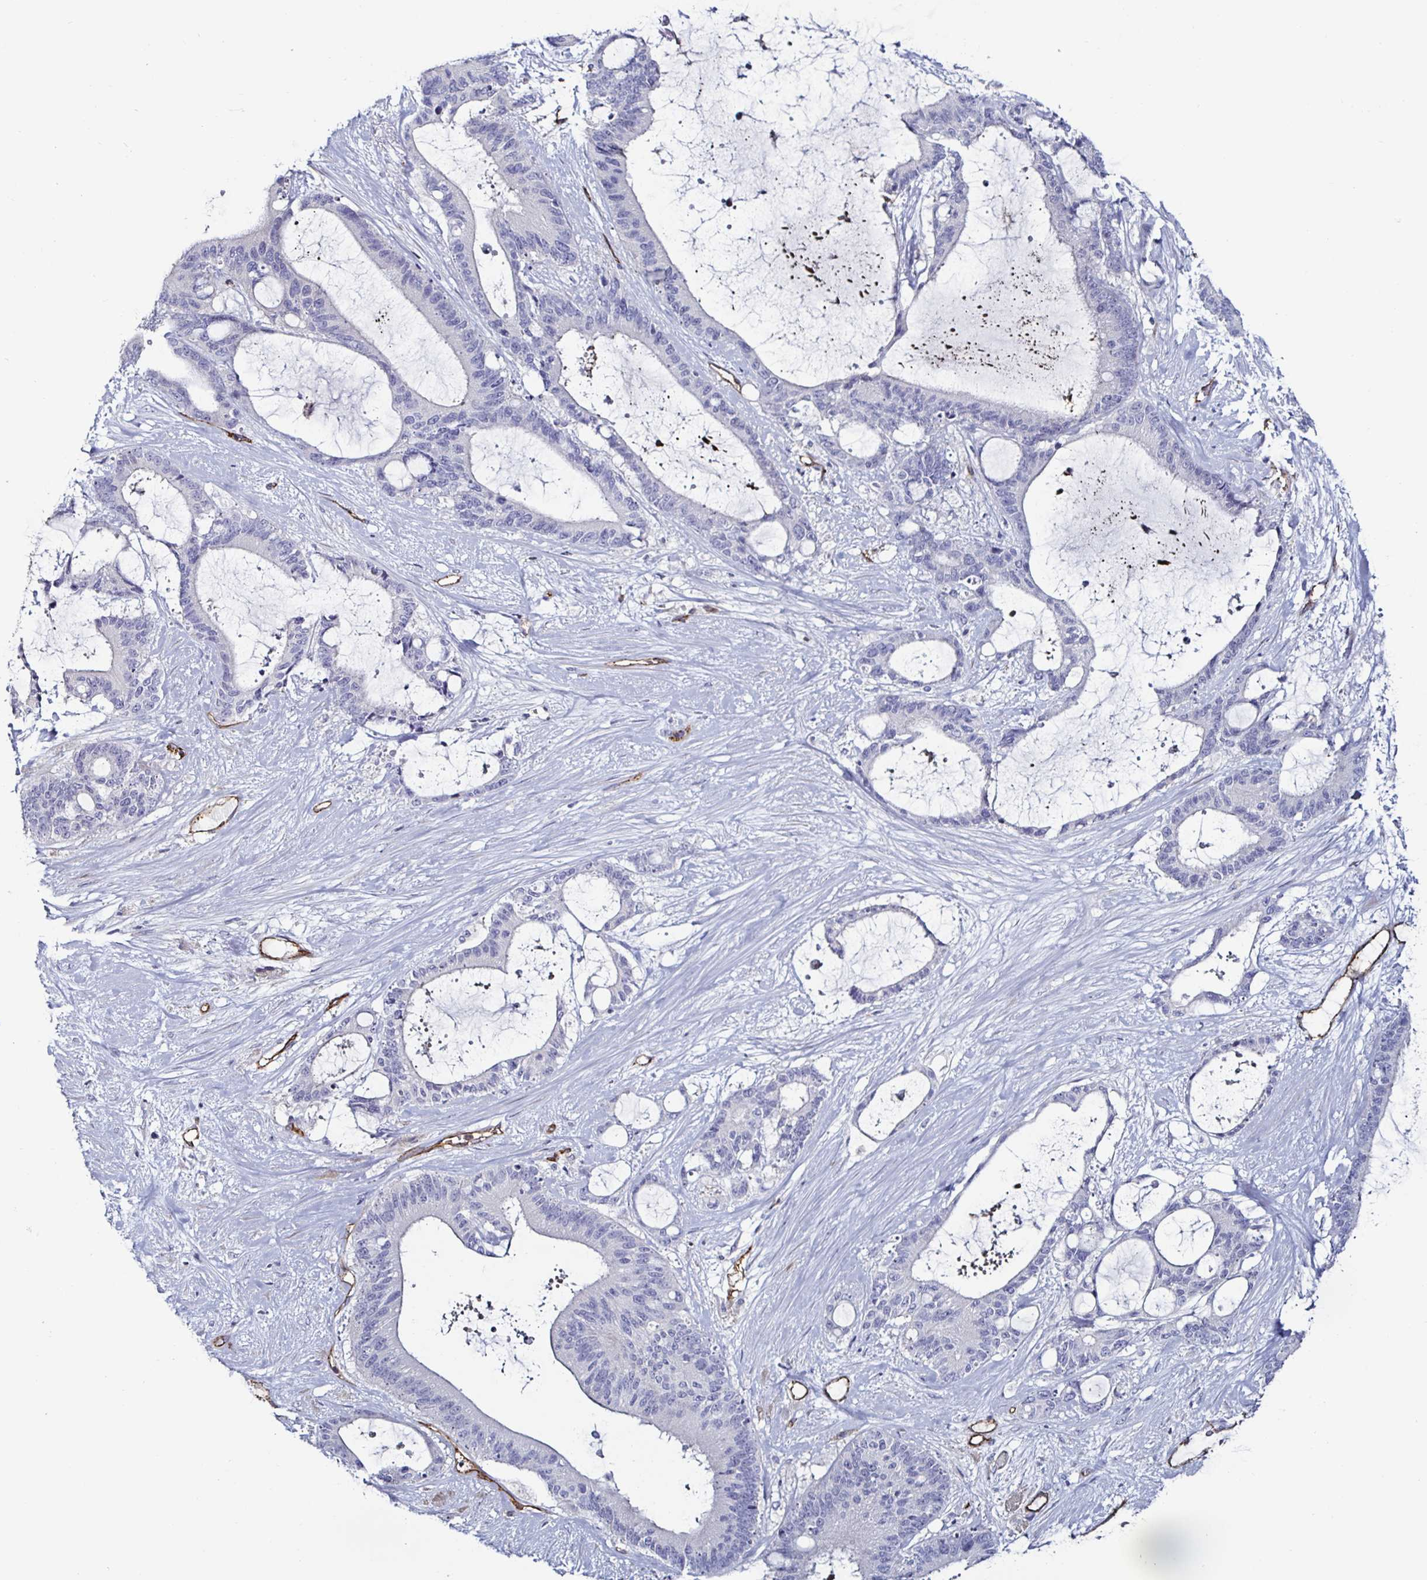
{"staining": {"intensity": "negative", "quantity": "none", "location": "none"}, "tissue": "liver cancer", "cell_type": "Tumor cells", "image_type": "cancer", "snomed": [{"axis": "morphology", "description": "Normal tissue, NOS"}, {"axis": "morphology", "description": "Cholangiocarcinoma"}, {"axis": "topography", "description": "Liver"}, {"axis": "topography", "description": "Peripheral nerve tissue"}], "caption": "Immunohistochemistry (IHC) of liver cancer (cholangiocarcinoma) reveals no staining in tumor cells.", "gene": "ACSBG2", "patient": {"sex": "female", "age": 73}}